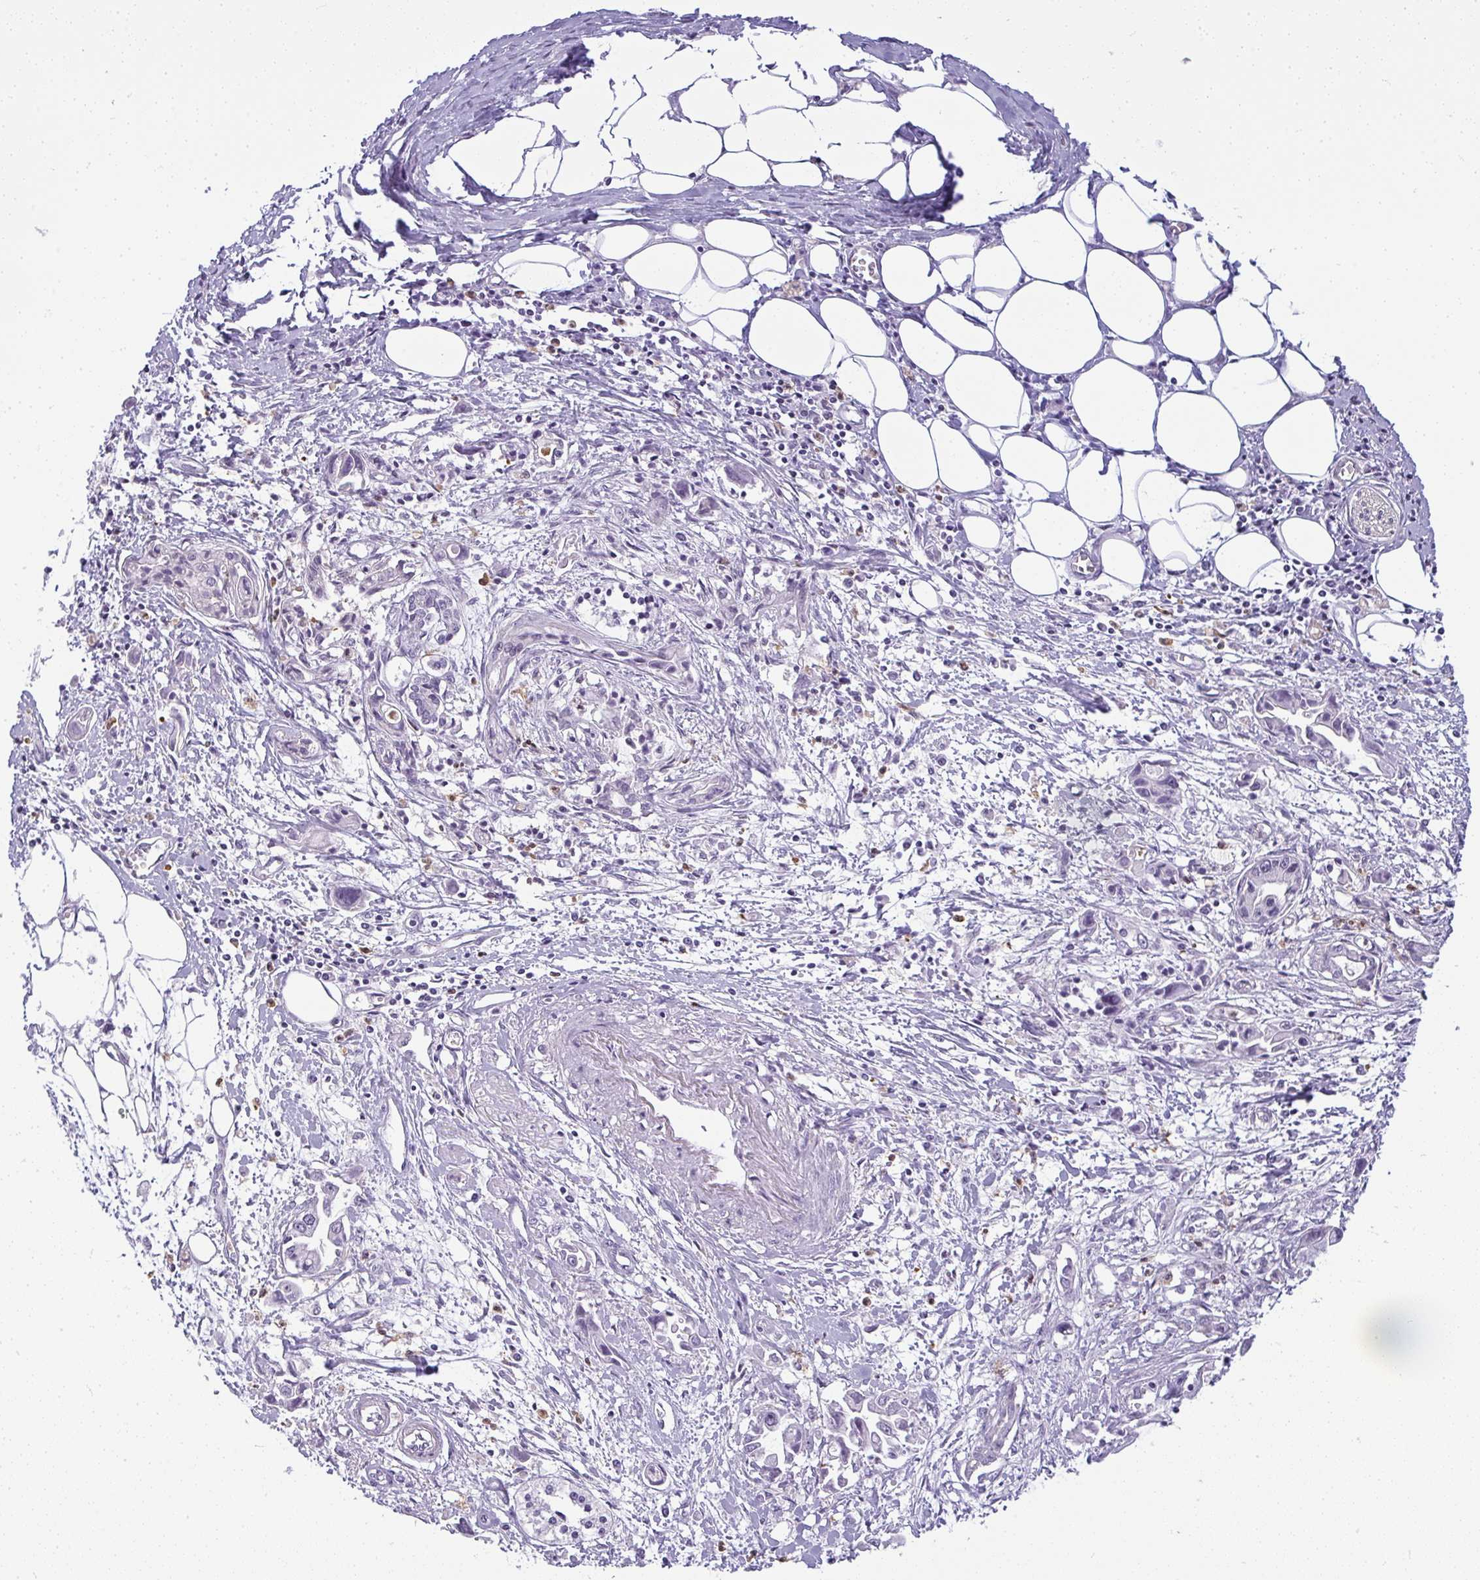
{"staining": {"intensity": "negative", "quantity": "none", "location": "none"}, "tissue": "pancreatic cancer", "cell_type": "Tumor cells", "image_type": "cancer", "snomed": [{"axis": "morphology", "description": "Adenocarcinoma, NOS"}, {"axis": "topography", "description": "Pancreas"}], "caption": "The image exhibits no significant staining in tumor cells of pancreatic cancer.", "gene": "DZIP1", "patient": {"sex": "male", "age": 84}}